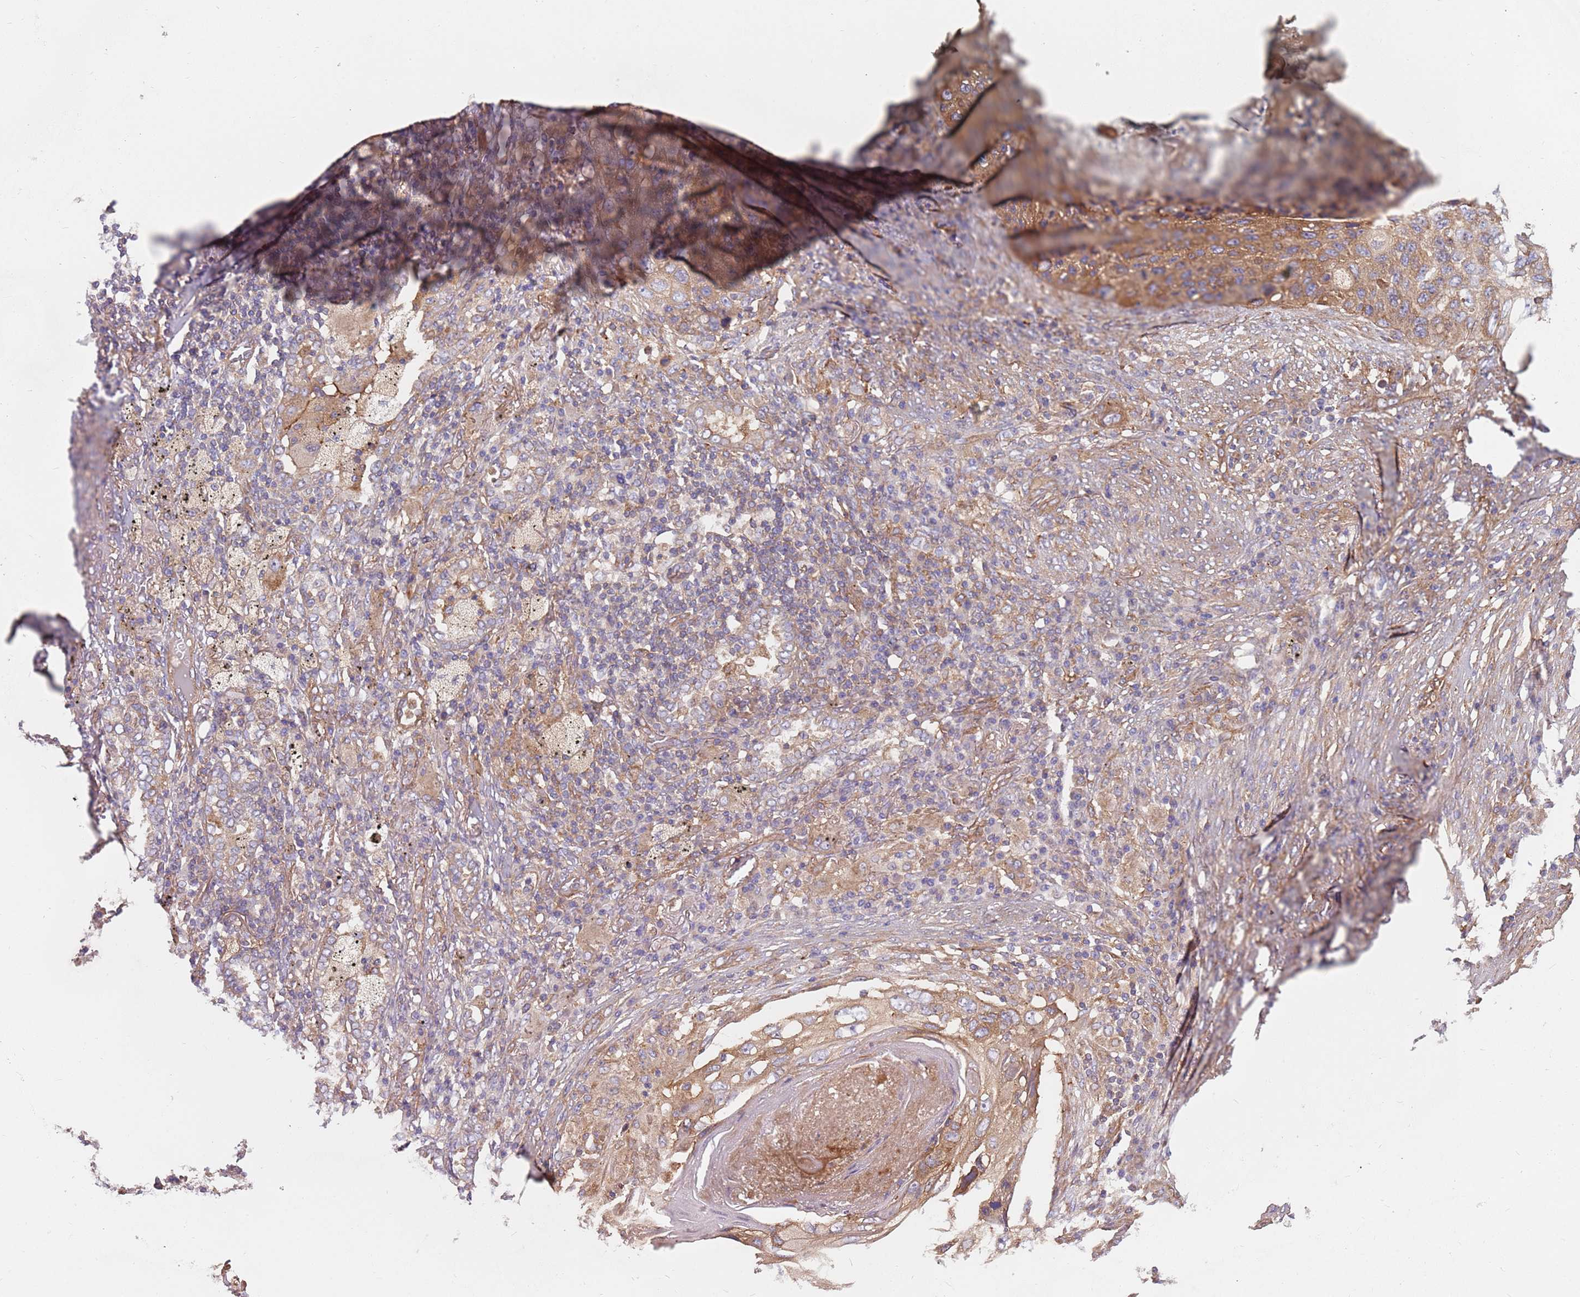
{"staining": {"intensity": "moderate", "quantity": "25%-75%", "location": "cytoplasmic/membranous"}, "tissue": "lung cancer", "cell_type": "Tumor cells", "image_type": "cancer", "snomed": [{"axis": "morphology", "description": "Squamous cell carcinoma, NOS"}, {"axis": "topography", "description": "Lung"}], "caption": "Tumor cells display medium levels of moderate cytoplasmic/membranous expression in approximately 25%-75% of cells in lung squamous cell carcinoma.", "gene": "SPDL1", "patient": {"sex": "female", "age": 63}}